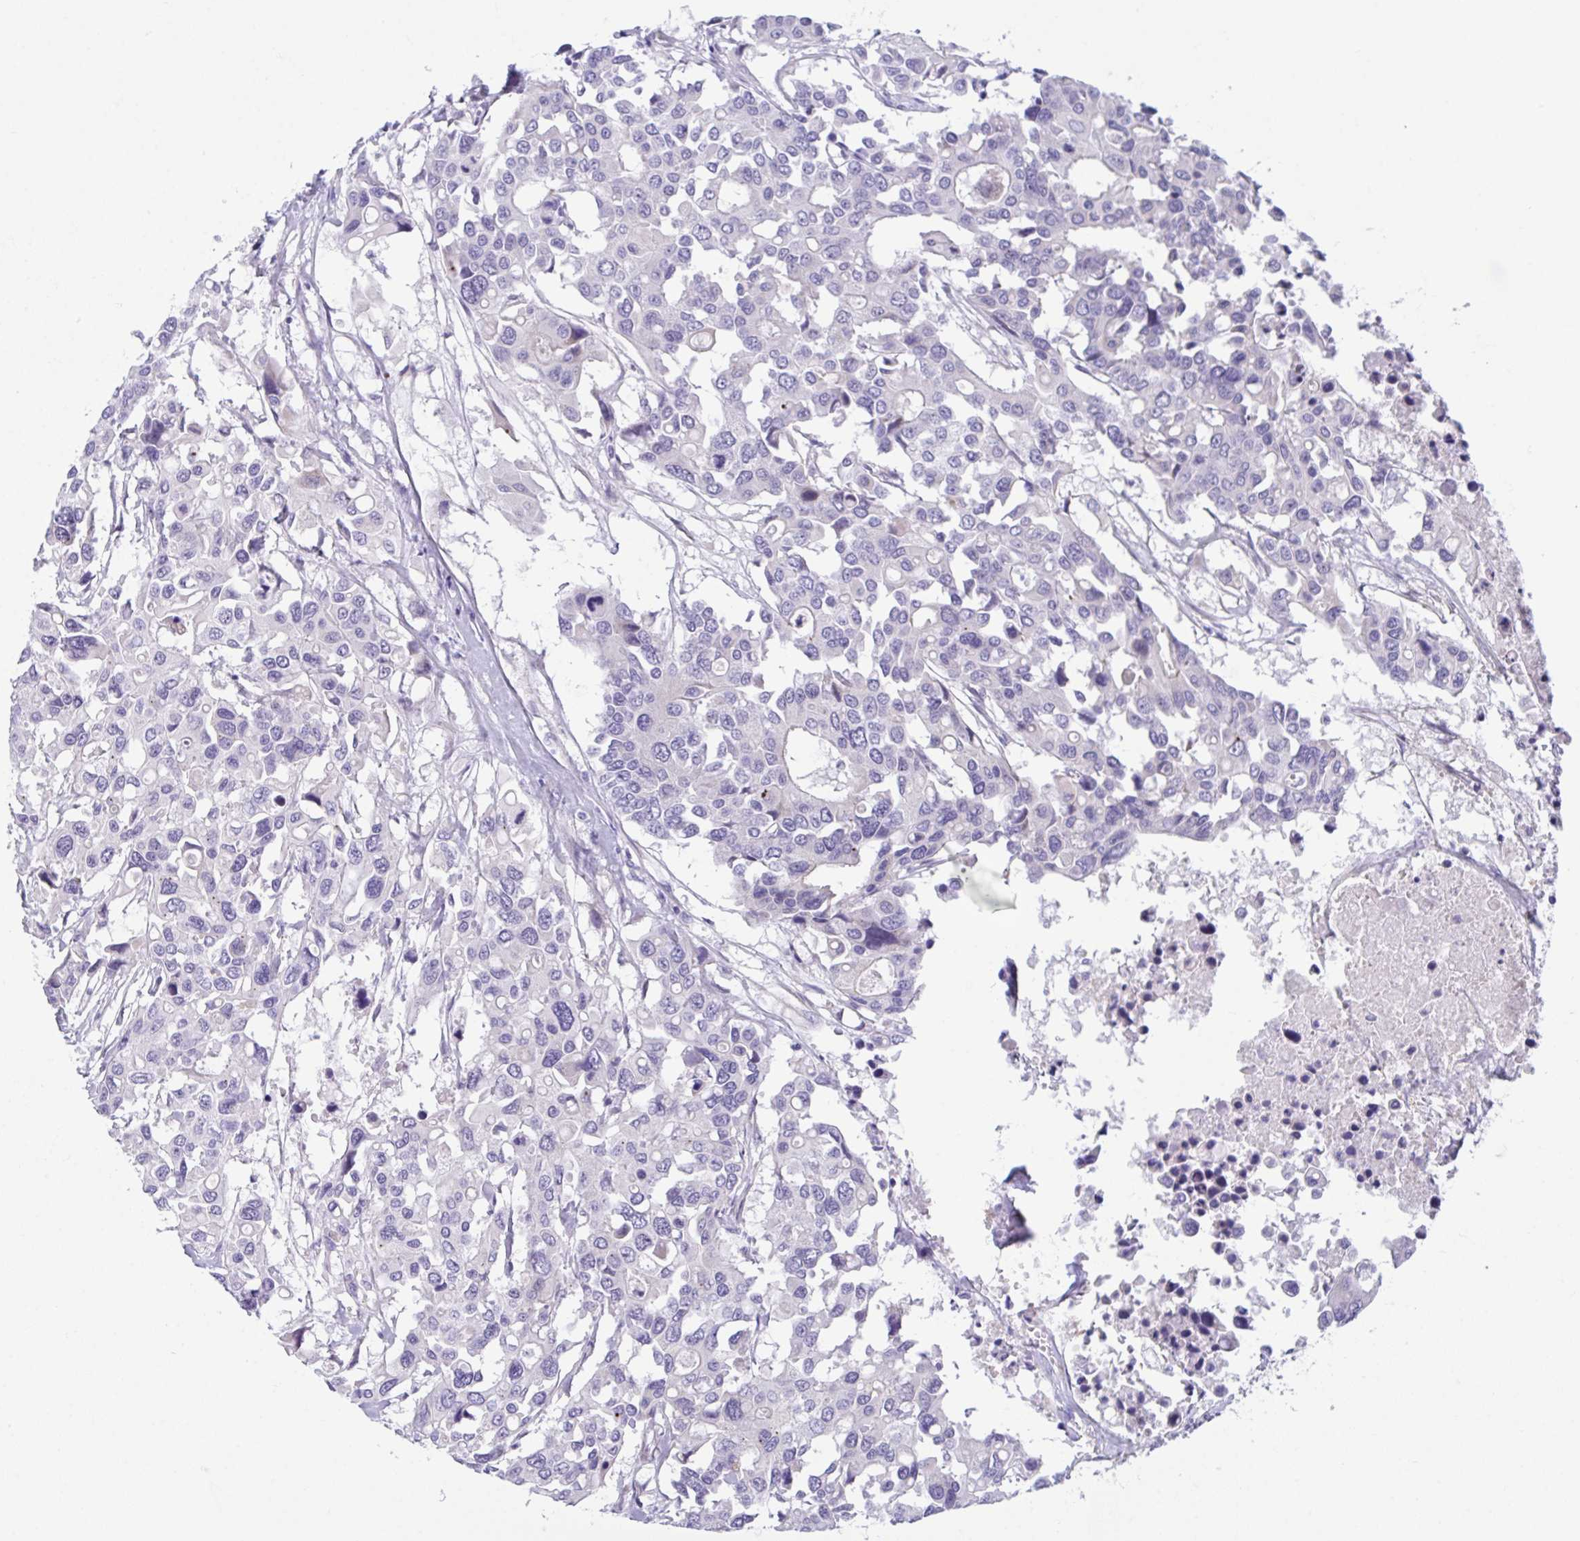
{"staining": {"intensity": "negative", "quantity": "none", "location": "none"}, "tissue": "colorectal cancer", "cell_type": "Tumor cells", "image_type": "cancer", "snomed": [{"axis": "morphology", "description": "Adenocarcinoma, NOS"}, {"axis": "topography", "description": "Colon"}], "caption": "Adenocarcinoma (colorectal) was stained to show a protein in brown. There is no significant staining in tumor cells.", "gene": "RHOXF1", "patient": {"sex": "male", "age": 77}}